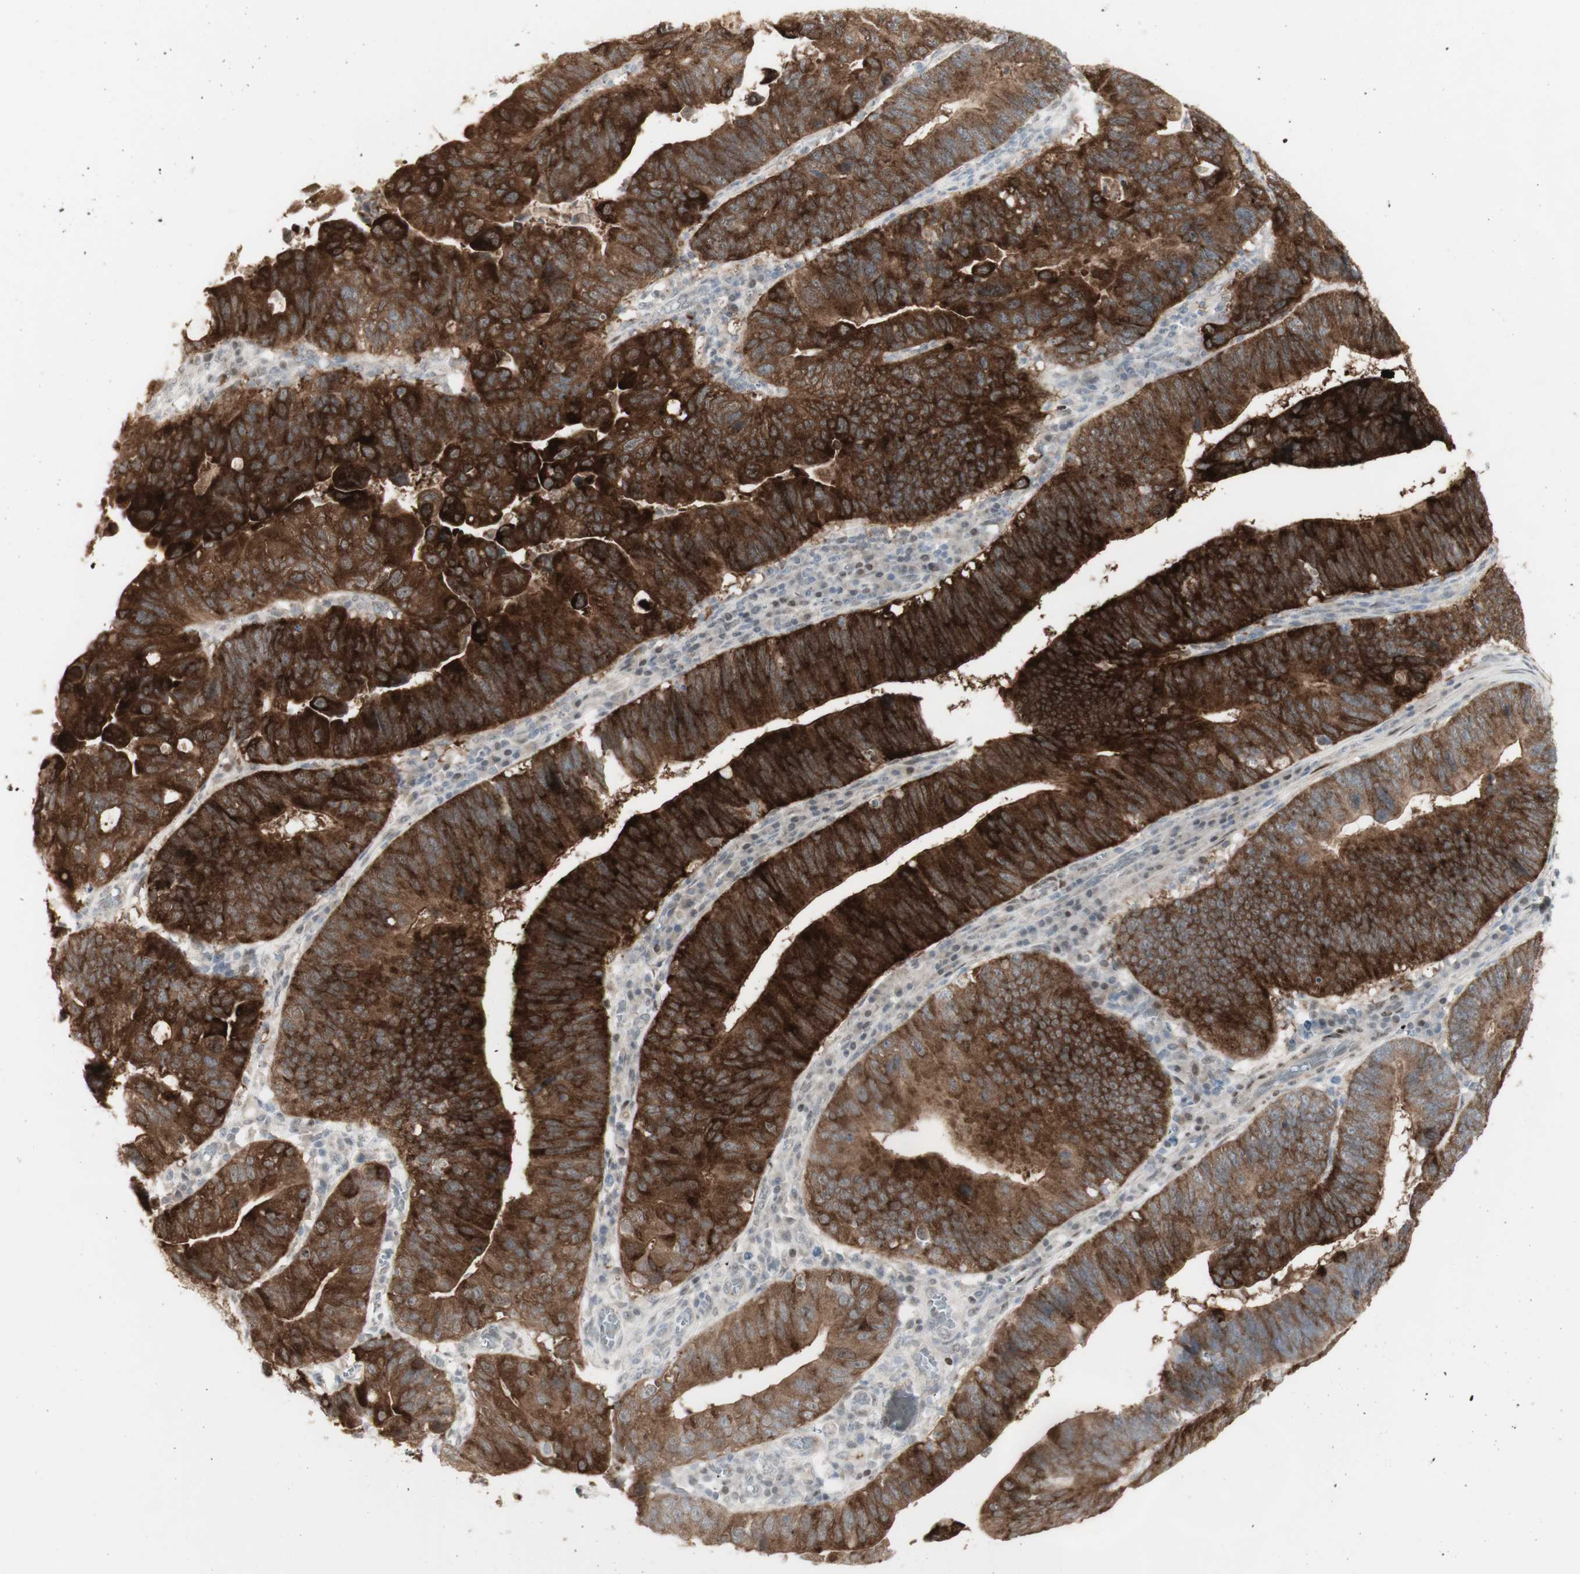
{"staining": {"intensity": "strong", "quantity": ">75%", "location": "cytoplasmic/membranous"}, "tissue": "stomach cancer", "cell_type": "Tumor cells", "image_type": "cancer", "snomed": [{"axis": "morphology", "description": "Adenocarcinoma, NOS"}, {"axis": "topography", "description": "Stomach"}], "caption": "Brown immunohistochemical staining in adenocarcinoma (stomach) demonstrates strong cytoplasmic/membranous staining in approximately >75% of tumor cells.", "gene": "C1orf116", "patient": {"sex": "male", "age": 59}}